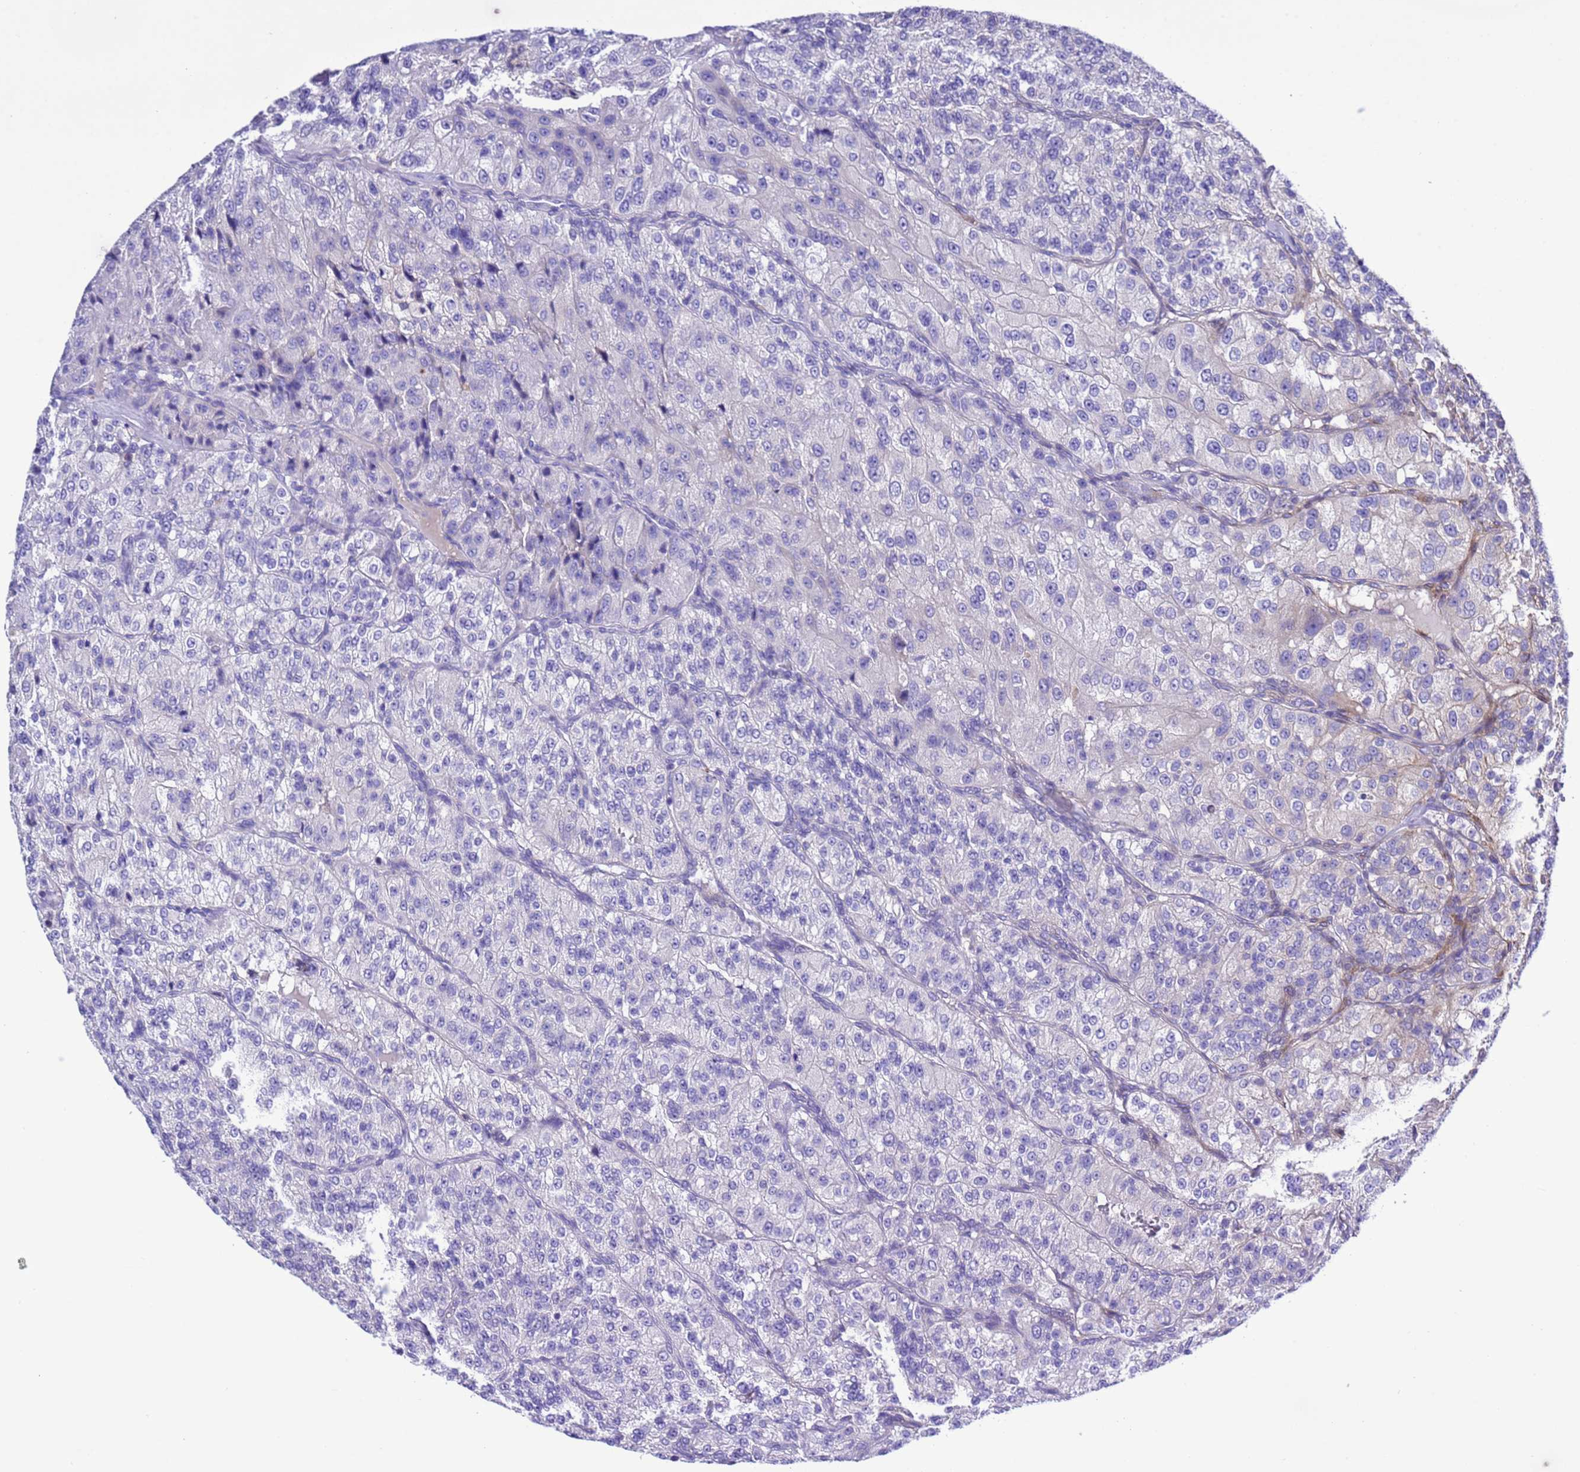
{"staining": {"intensity": "moderate", "quantity": "<25%", "location": "cytoplasmic/membranous"}, "tissue": "renal cancer", "cell_type": "Tumor cells", "image_type": "cancer", "snomed": [{"axis": "morphology", "description": "Adenocarcinoma, NOS"}, {"axis": "topography", "description": "Kidney"}], "caption": "Immunohistochemistry of human renal adenocarcinoma demonstrates low levels of moderate cytoplasmic/membranous positivity in approximately <25% of tumor cells.", "gene": "KICS2", "patient": {"sex": "female", "age": 63}}